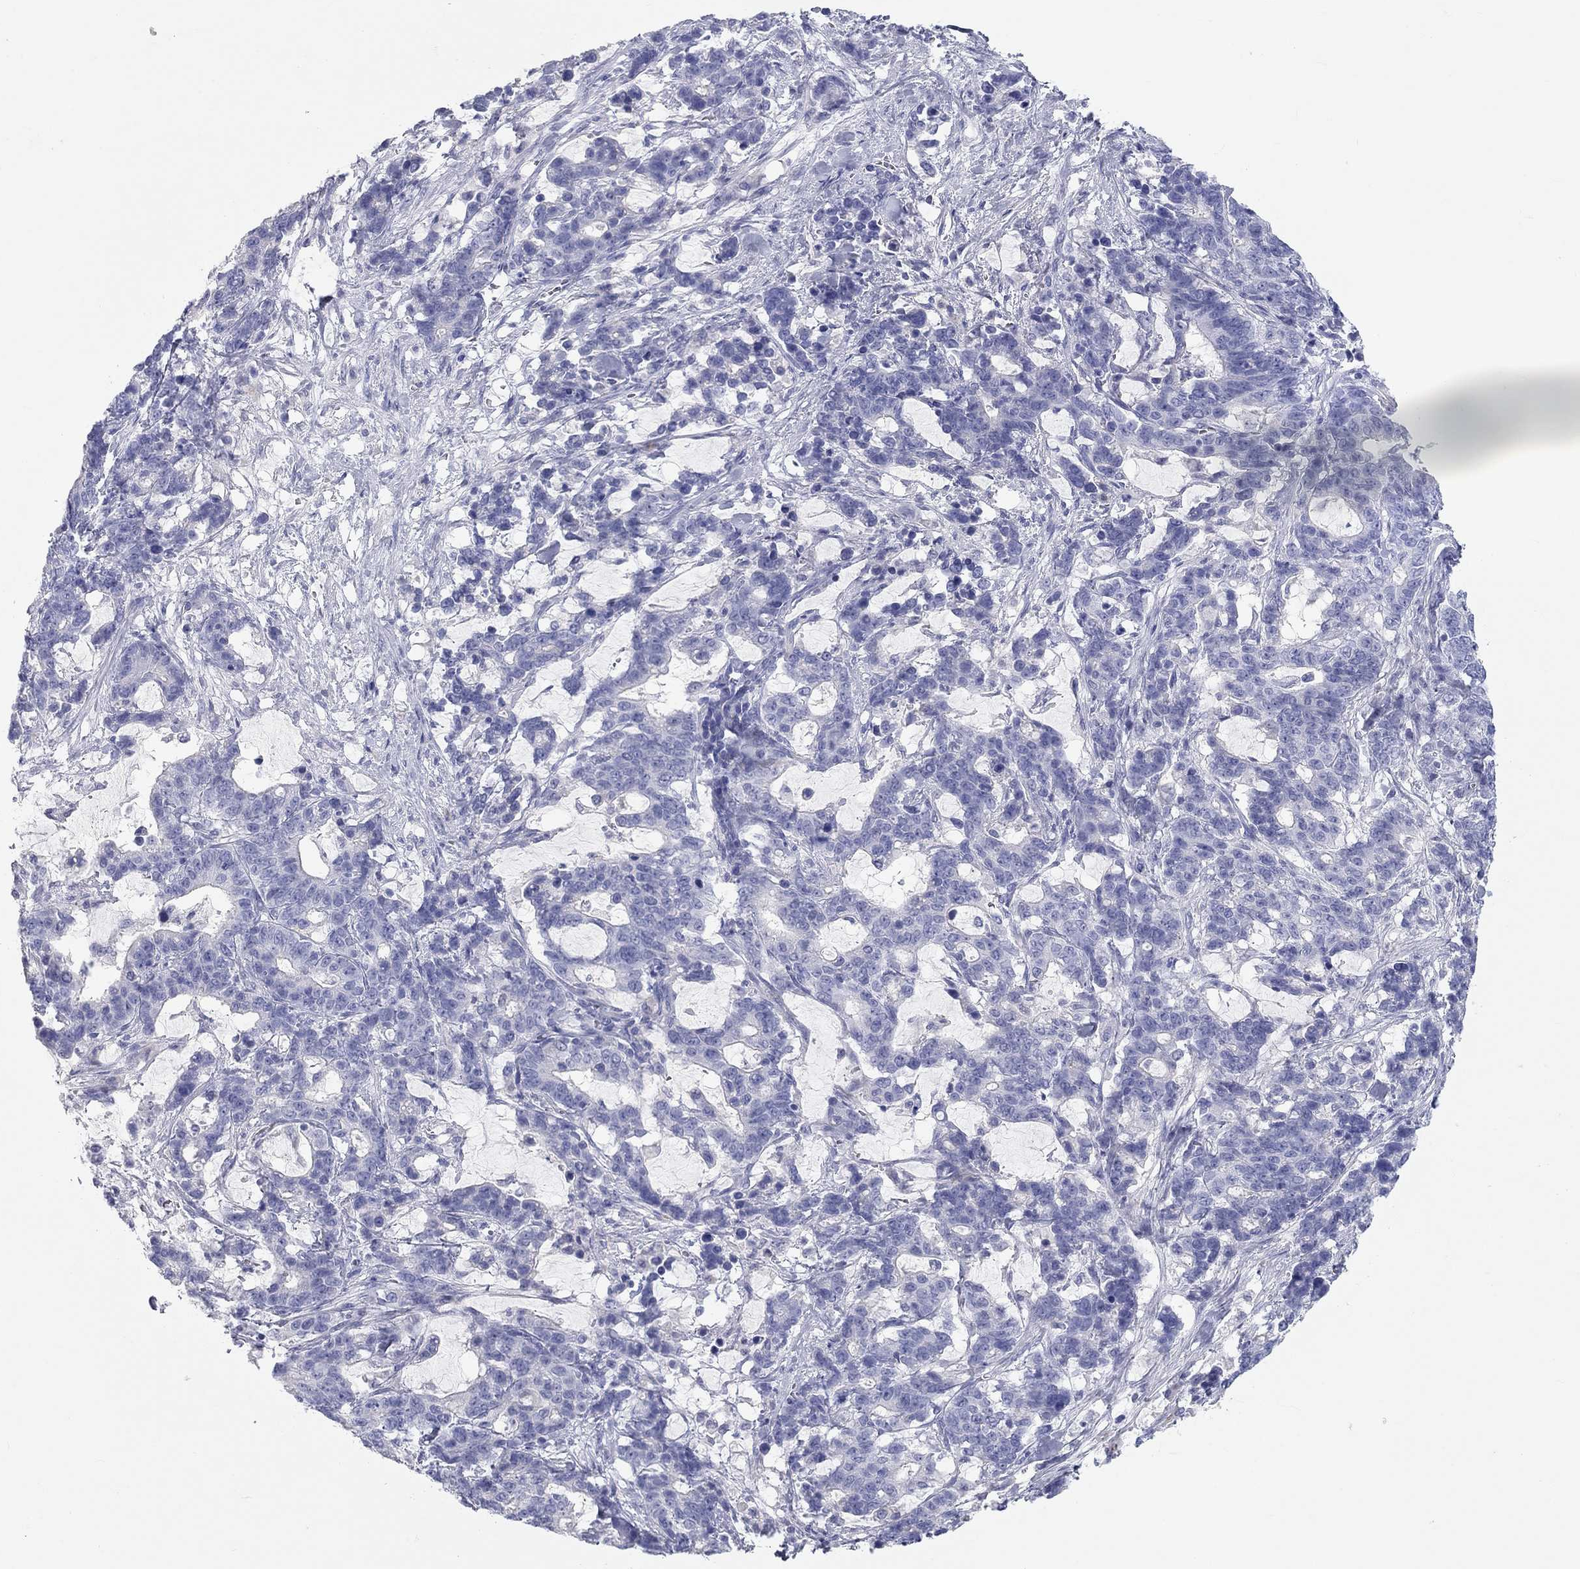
{"staining": {"intensity": "negative", "quantity": "none", "location": "none"}, "tissue": "stomach cancer", "cell_type": "Tumor cells", "image_type": "cancer", "snomed": [{"axis": "morphology", "description": "Normal tissue, NOS"}, {"axis": "morphology", "description": "Adenocarcinoma, NOS"}, {"axis": "topography", "description": "Stomach"}], "caption": "The photomicrograph demonstrates no significant expression in tumor cells of stomach cancer (adenocarcinoma).", "gene": "PCDHGC5", "patient": {"sex": "female", "age": 64}}